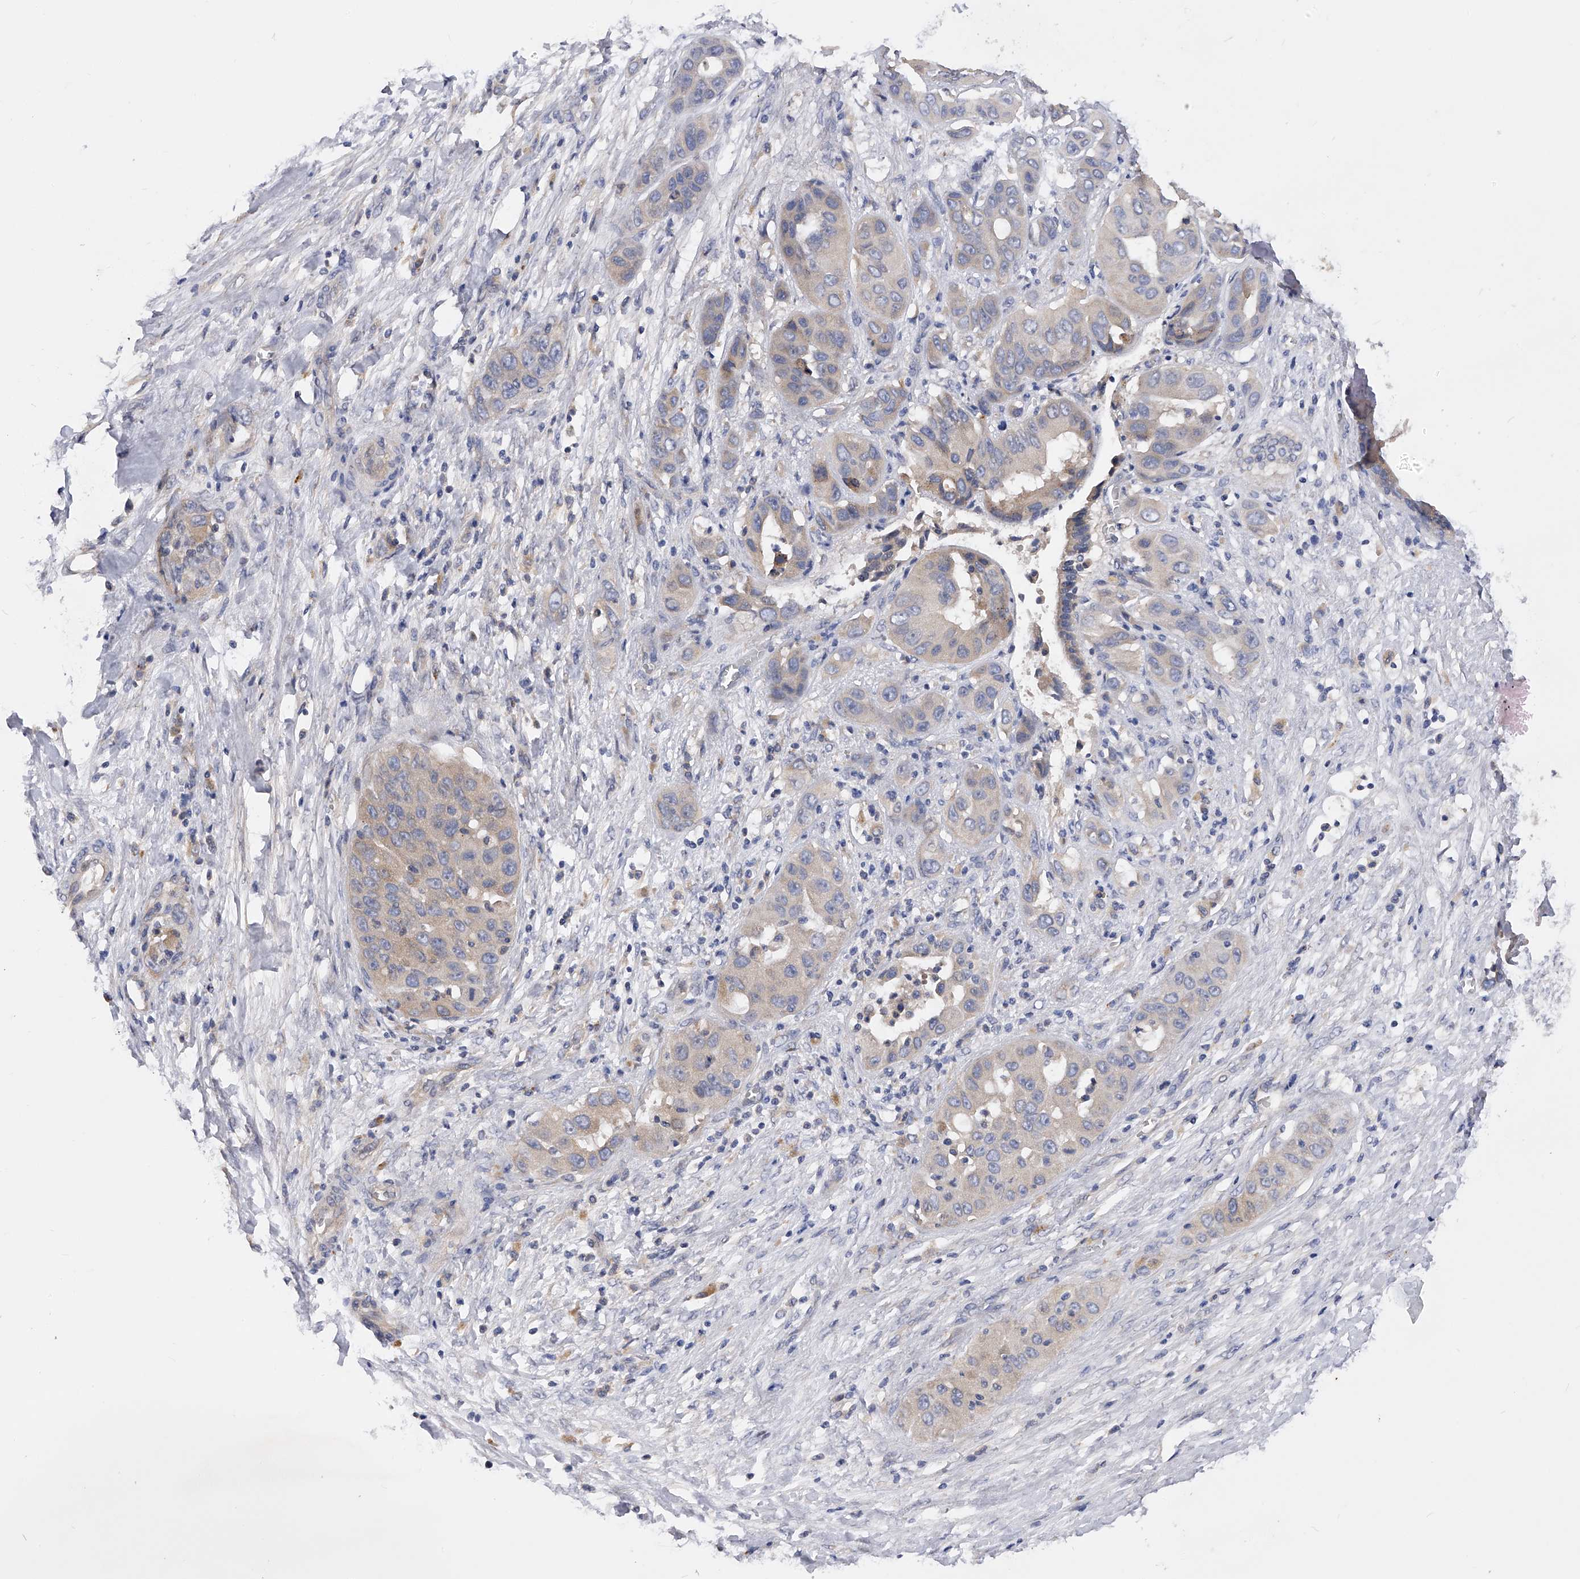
{"staining": {"intensity": "weak", "quantity": "<25%", "location": "cytoplasmic/membranous"}, "tissue": "liver cancer", "cell_type": "Tumor cells", "image_type": "cancer", "snomed": [{"axis": "morphology", "description": "Cholangiocarcinoma"}, {"axis": "topography", "description": "Liver"}], "caption": "The photomicrograph shows no staining of tumor cells in liver cancer.", "gene": "ARL4C", "patient": {"sex": "female", "age": 52}}